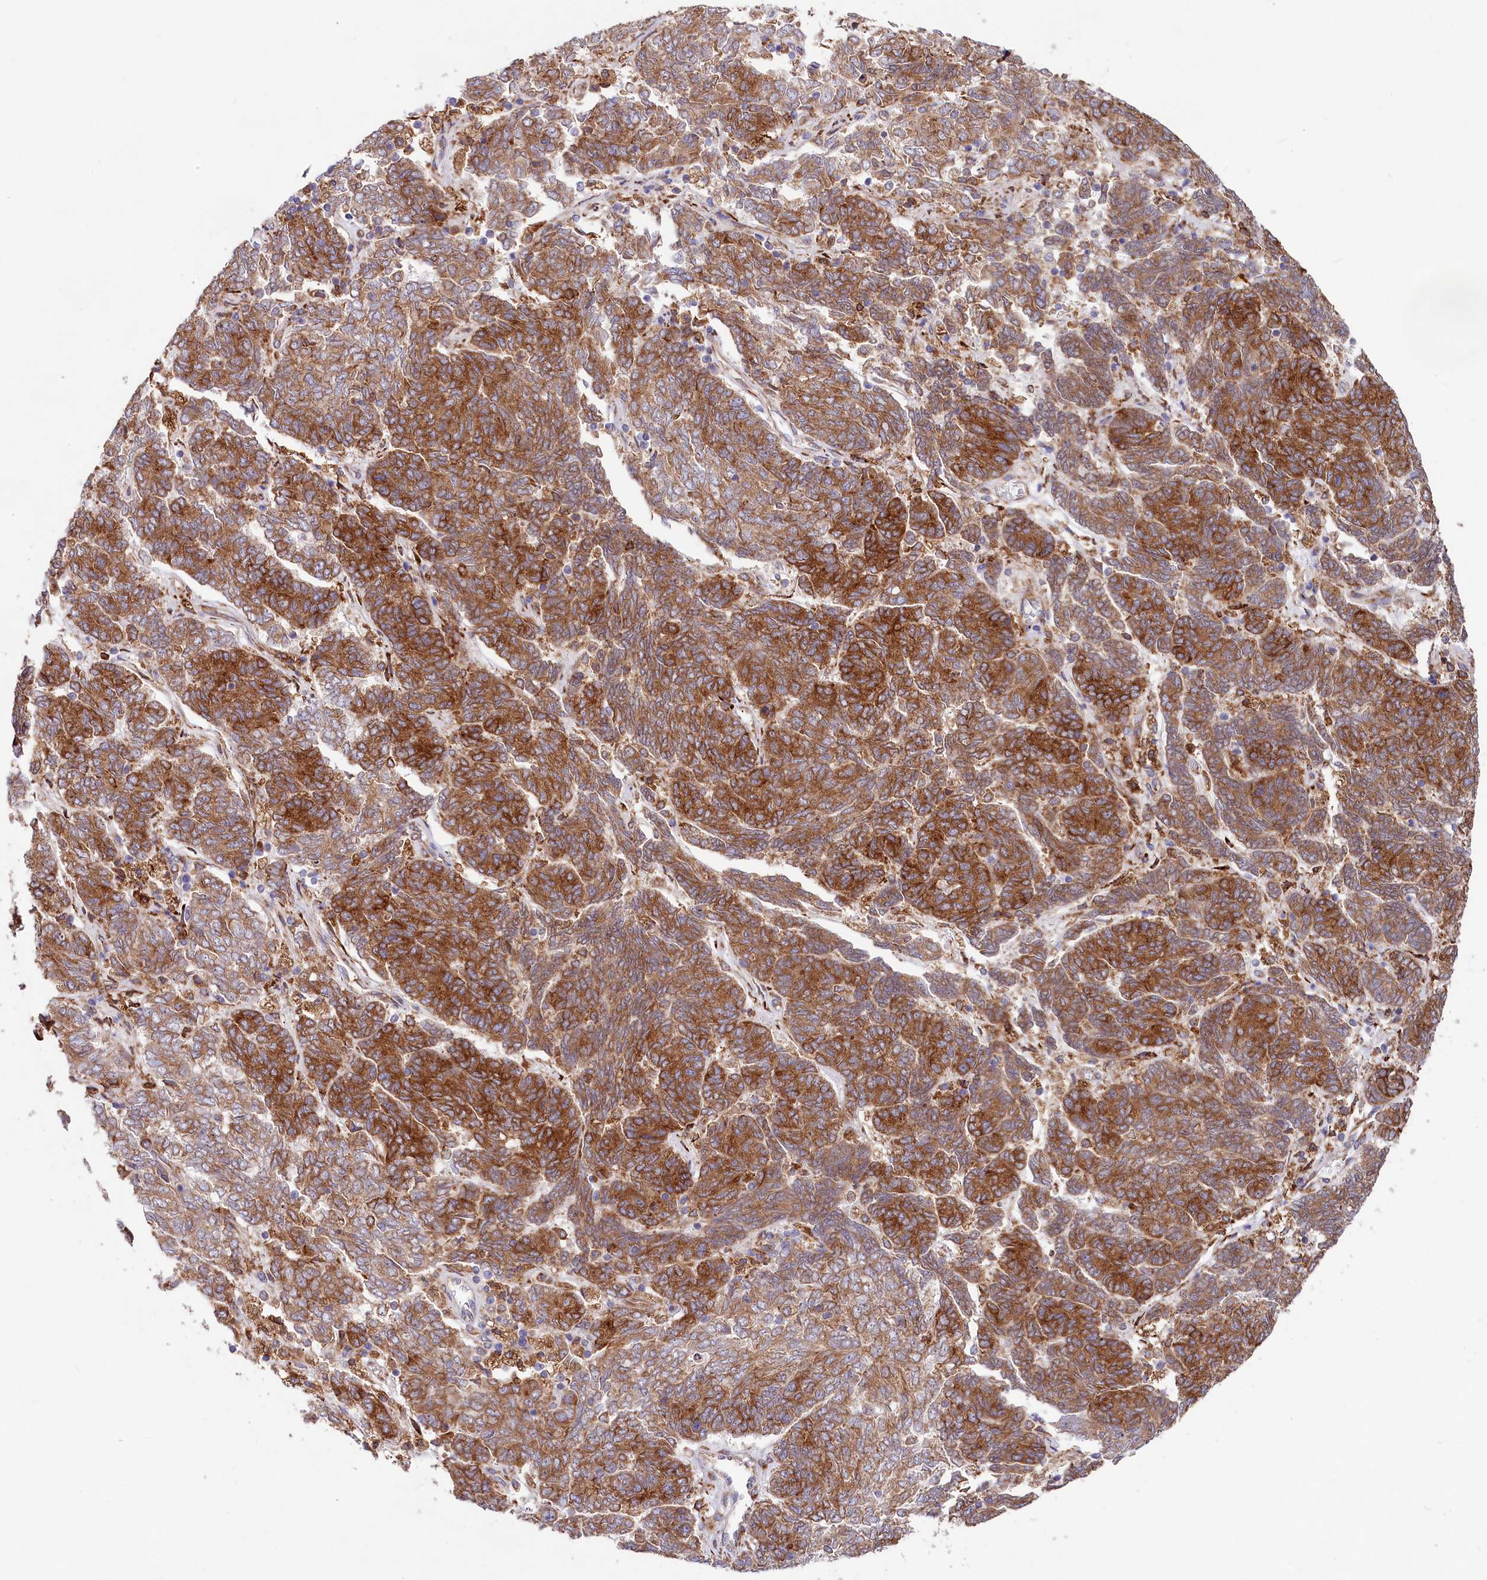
{"staining": {"intensity": "strong", "quantity": ">75%", "location": "cytoplasmic/membranous"}, "tissue": "endometrial cancer", "cell_type": "Tumor cells", "image_type": "cancer", "snomed": [{"axis": "morphology", "description": "Adenocarcinoma, NOS"}, {"axis": "topography", "description": "Endometrium"}], "caption": "Adenocarcinoma (endometrial) stained with a brown dye reveals strong cytoplasmic/membranous positive expression in about >75% of tumor cells.", "gene": "CHID1", "patient": {"sex": "female", "age": 80}}